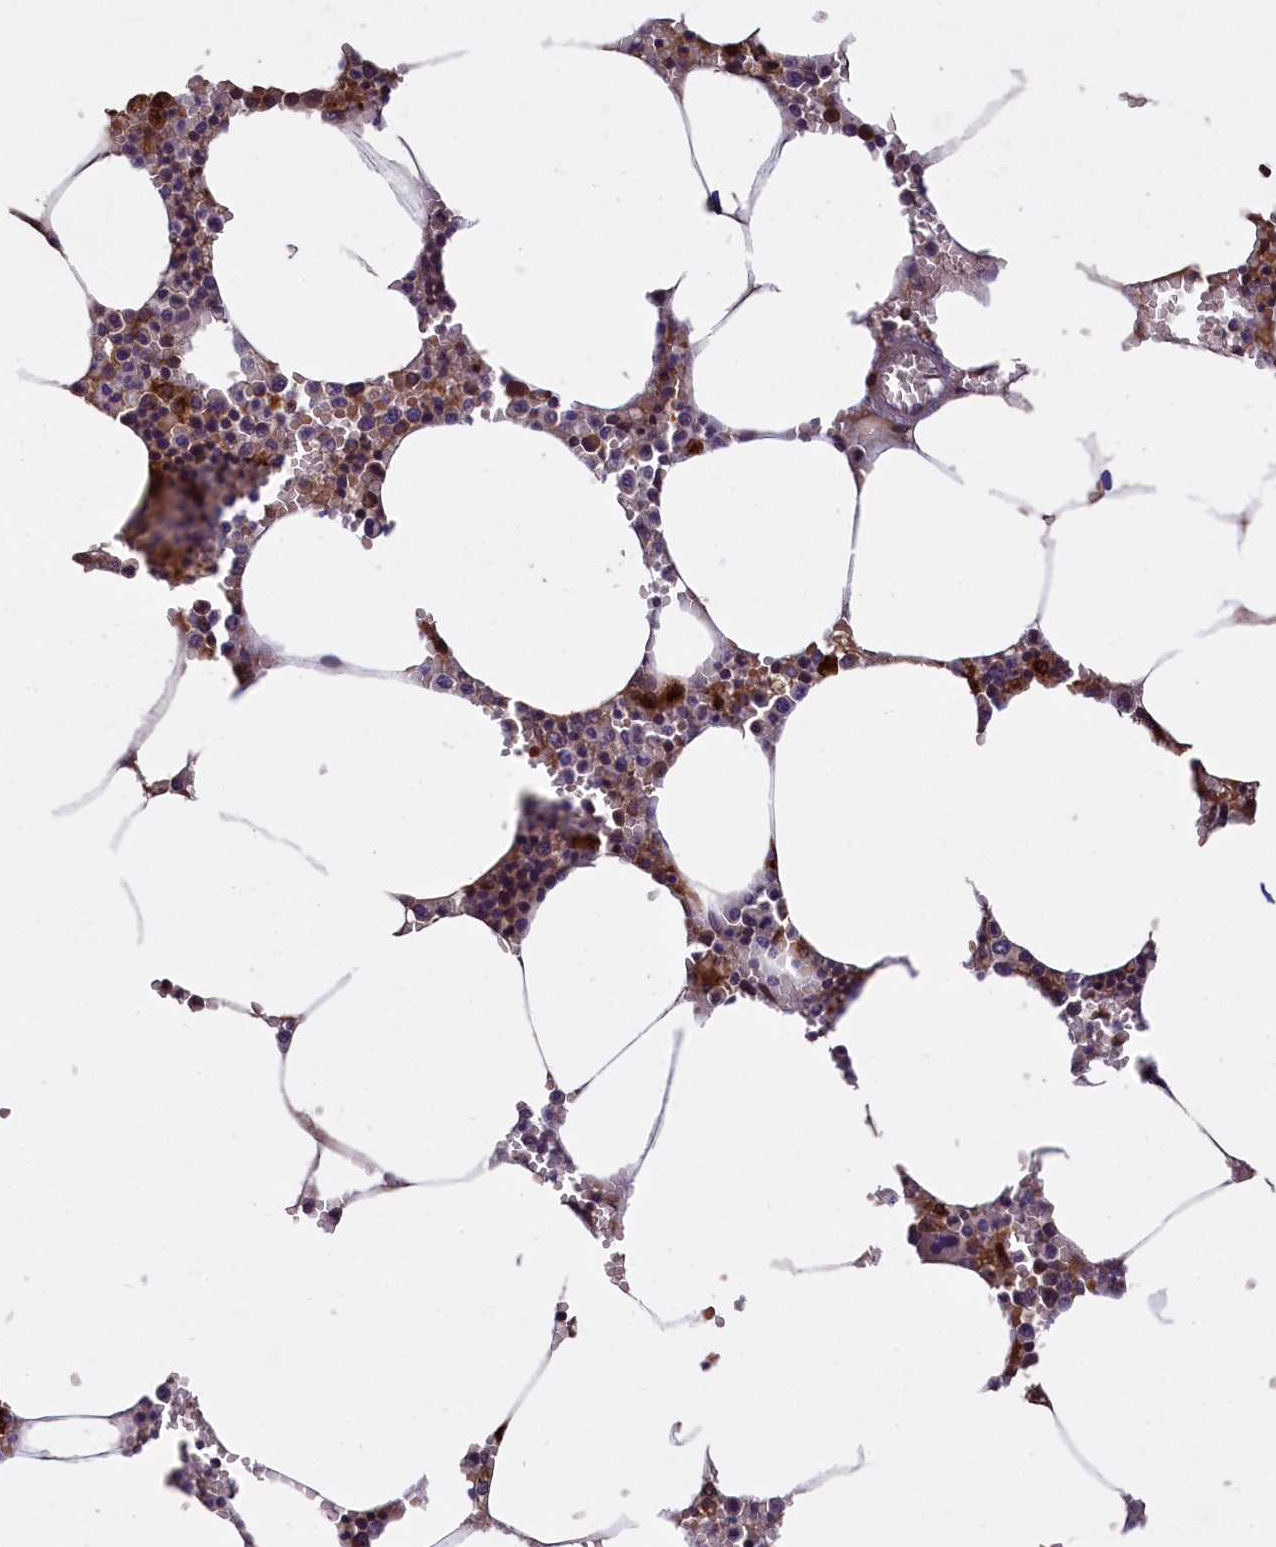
{"staining": {"intensity": "moderate", "quantity": "25%-75%", "location": "cytoplasmic/membranous"}, "tissue": "bone marrow", "cell_type": "Hematopoietic cells", "image_type": "normal", "snomed": [{"axis": "morphology", "description": "Normal tissue, NOS"}, {"axis": "topography", "description": "Bone marrow"}], "caption": "Immunohistochemical staining of benign bone marrow shows medium levels of moderate cytoplasmic/membranous staining in about 25%-75% of hematopoietic cells. The staining was performed using DAB (3,3'-diaminobenzidine), with brown indicating positive protein expression. Nuclei are stained blue with hematoxylin.", "gene": "NAIP", "patient": {"sex": "male", "age": 70}}